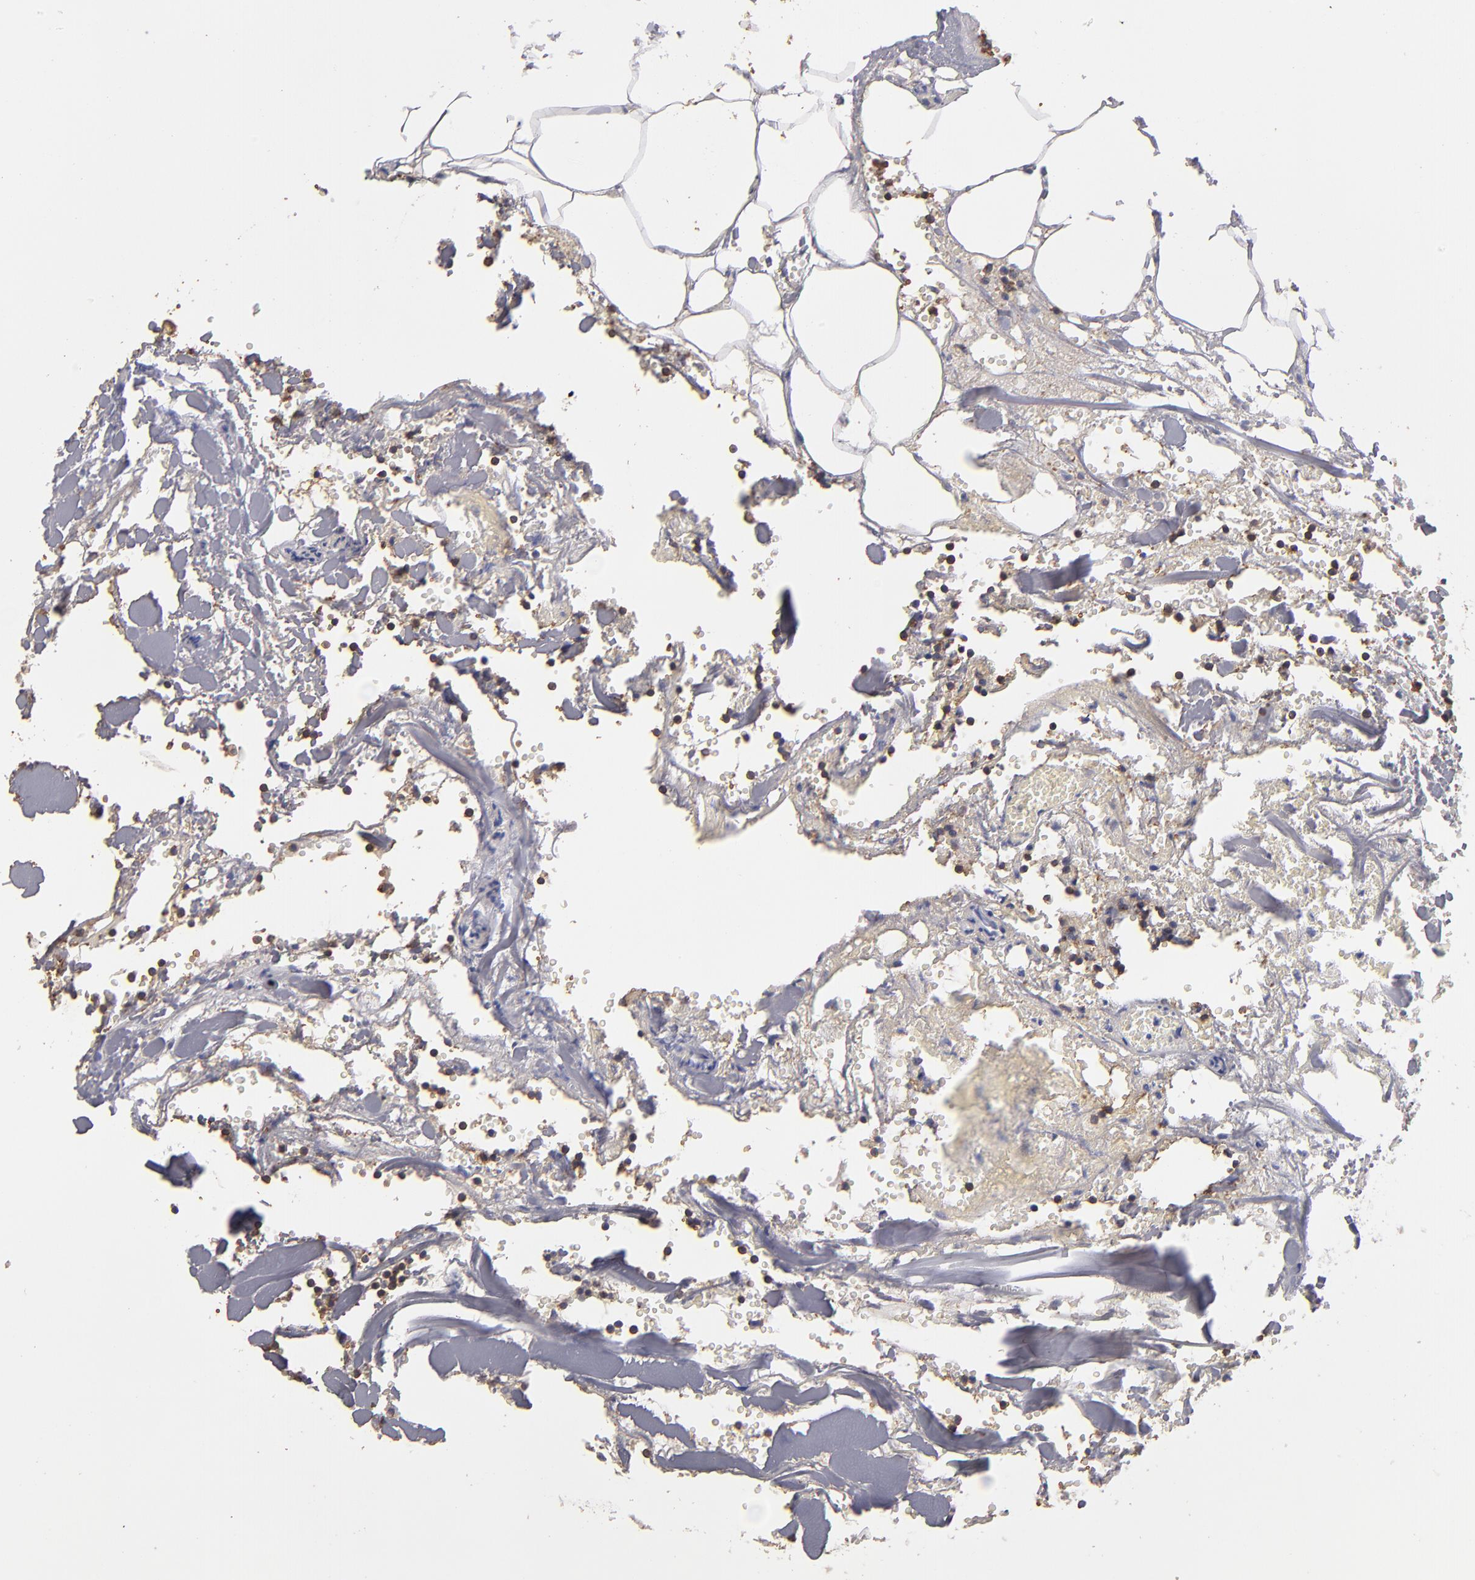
{"staining": {"intensity": "weak", "quantity": "25%-75%", "location": "cytoplasmic/membranous"}, "tissue": "lymph node", "cell_type": "Germinal center cells", "image_type": "normal", "snomed": [{"axis": "morphology", "description": "Normal tissue, NOS"}, {"axis": "topography", "description": "Lymph node"}], "caption": "A brown stain labels weak cytoplasmic/membranous positivity of a protein in germinal center cells of normal human lymph node.", "gene": "ABCB1", "patient": {"sex": "male", "age": 58}}